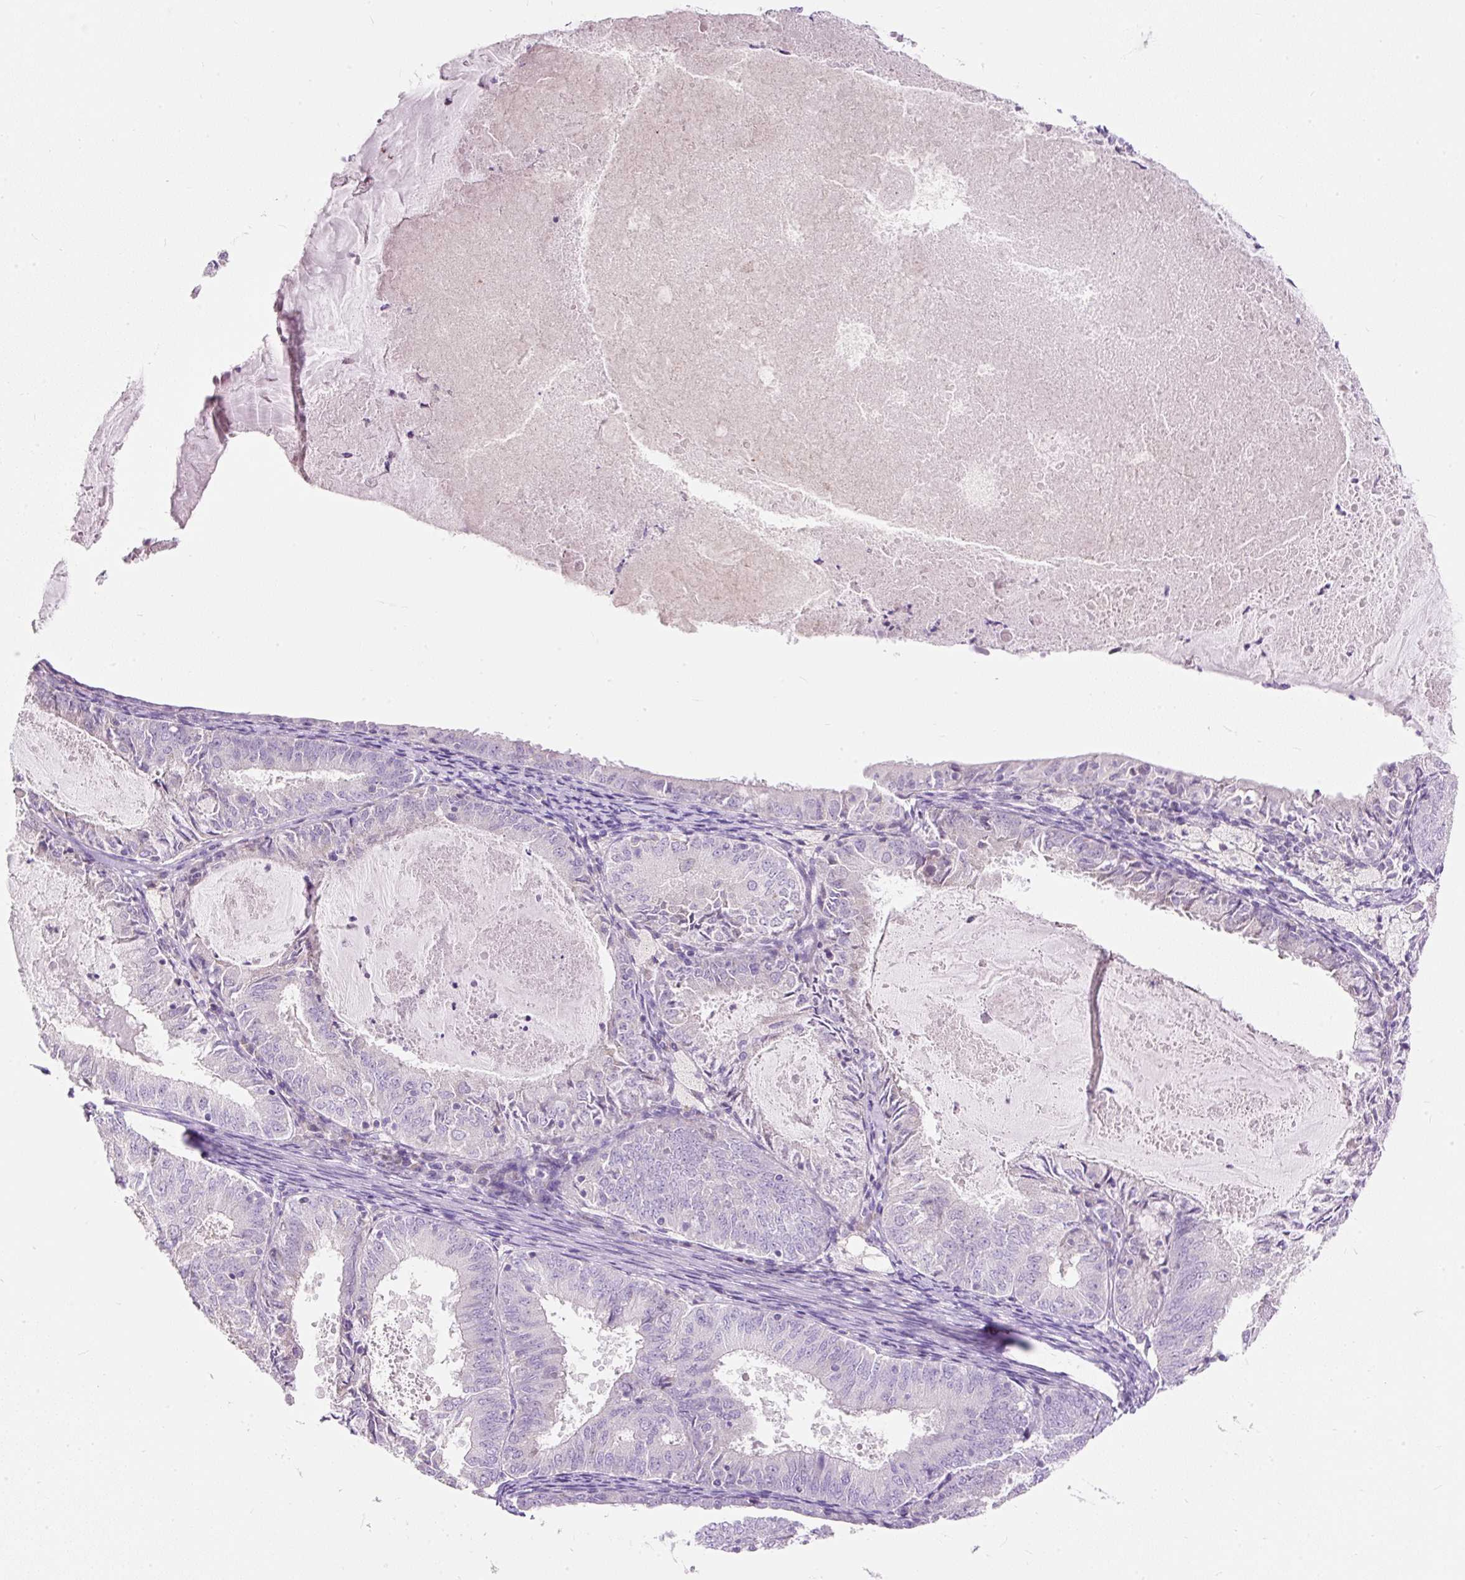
{"staining": {"intensity": "negative", "quantity": "none", "location": "none"}, "tissue": "endometrial cancer", "cell_type": "Tumor cells", "image_type": "cancer", "snomed": [{"axis": "morphology", "description": "Adenocarcinoma, NOS"}, {"axis": "topography", "description": "Endometrium"}], "caption": "High magnification brightfield microscopy of adenocarcinoma (endometrial) stained with DAB (3,3'-diaminobenzidine) (brown) and counterstained with hematoxylin (blue): tumor cells show no significant positivity. (Brightfield microscopy of DAB IHC at high magnification).", "gene": "SUSD5", "patient": {"sex": "female", "age": 57}}